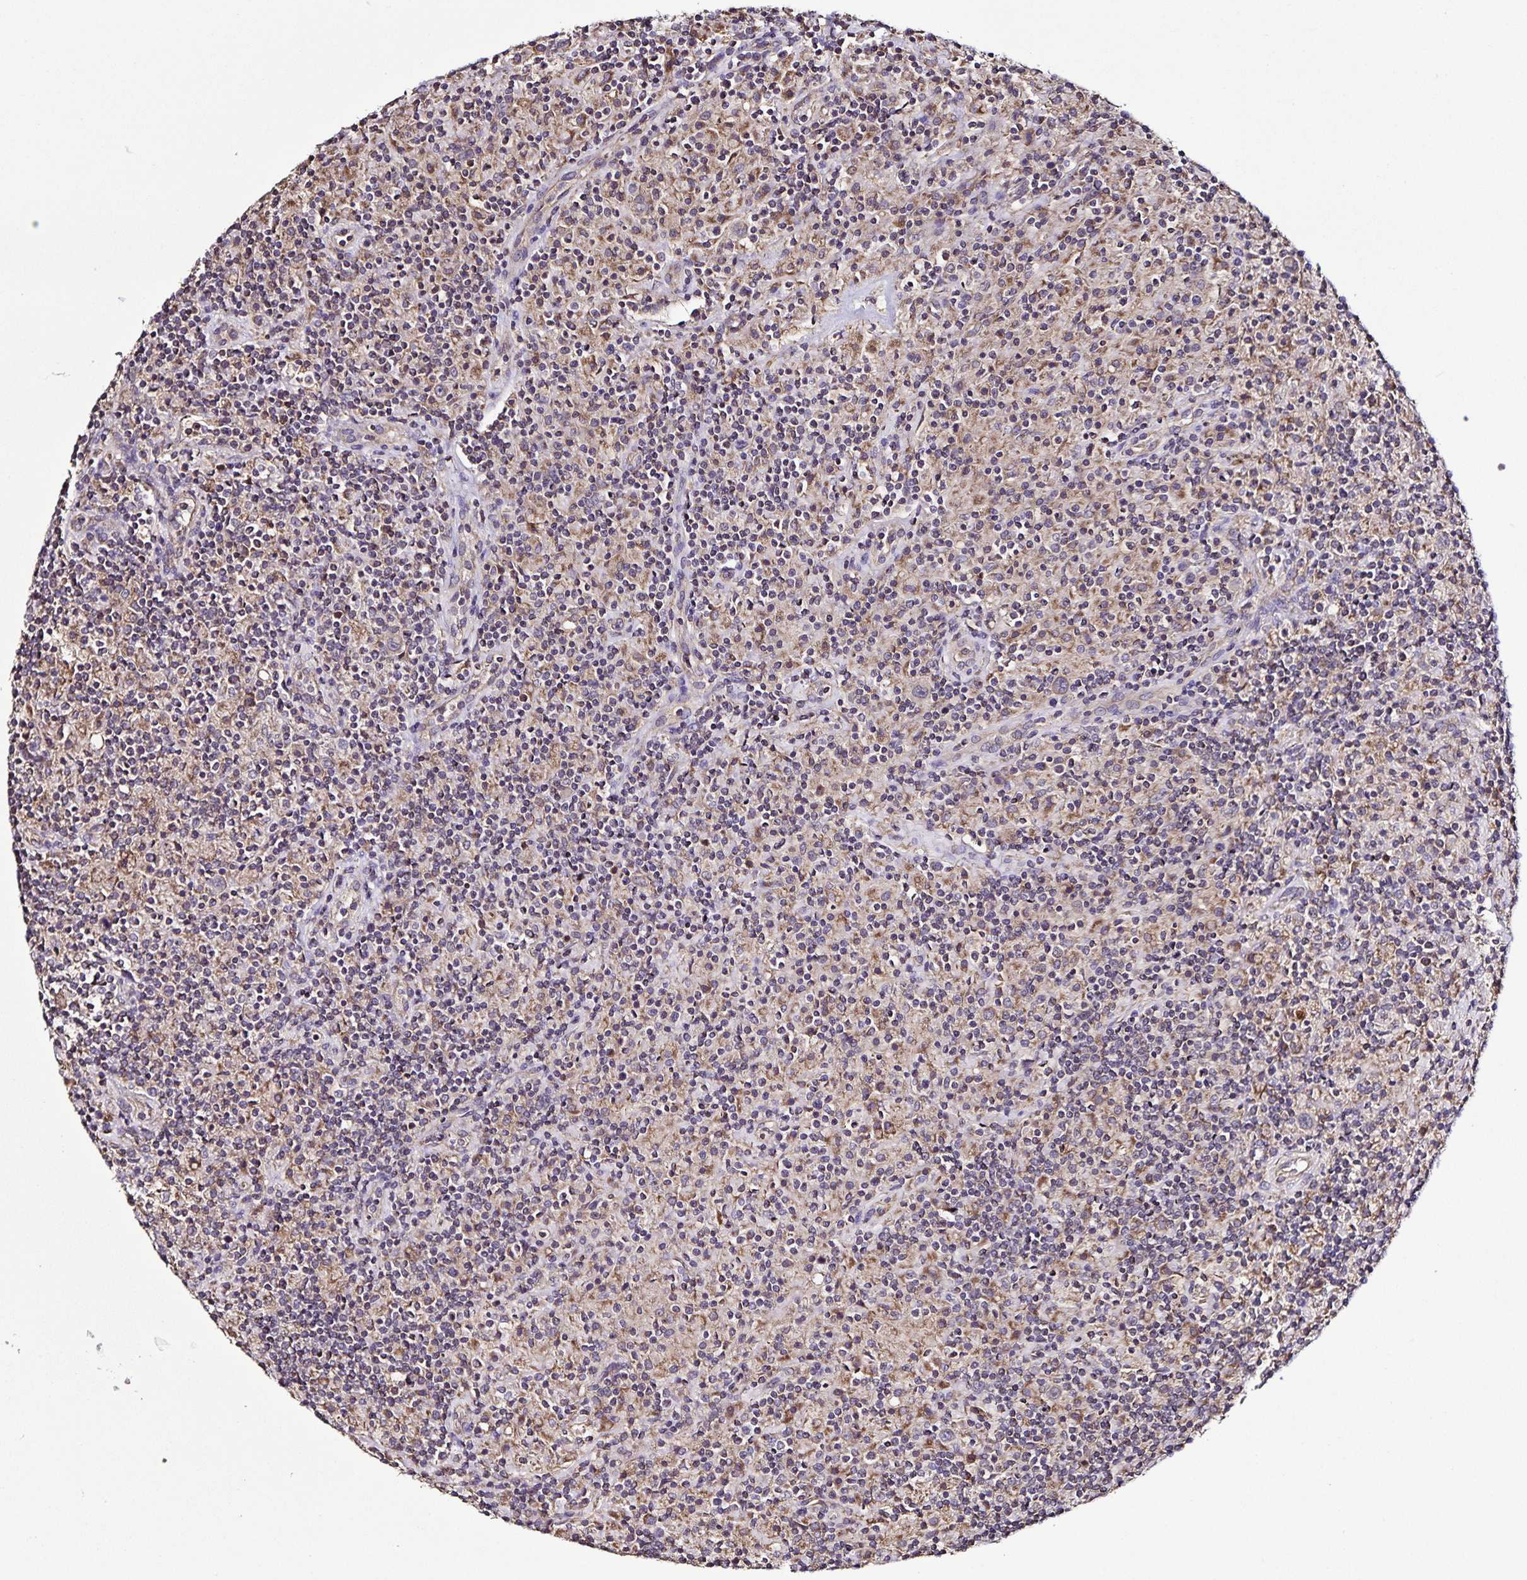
{"staining": {"intensity": "weak", "quantity": "<25%", "location": "cytoplasmic/membranous"}, "tissue": "lymphoma", "cell_type": "Tumor cells", "image_type": "cancer", "snomed": [{"axis": "morphology", "description": "Hodgkin's disease, NOS"}, {"axis": "topography", "description": "Lymph node"}], "caption": "This is an immunohistochemistry (IHC) histopathology image of lymphoma. There is no positivity in tumor cells.", "gene": "MAN1A1", "patient": {"sex": "male", "age": 70}}